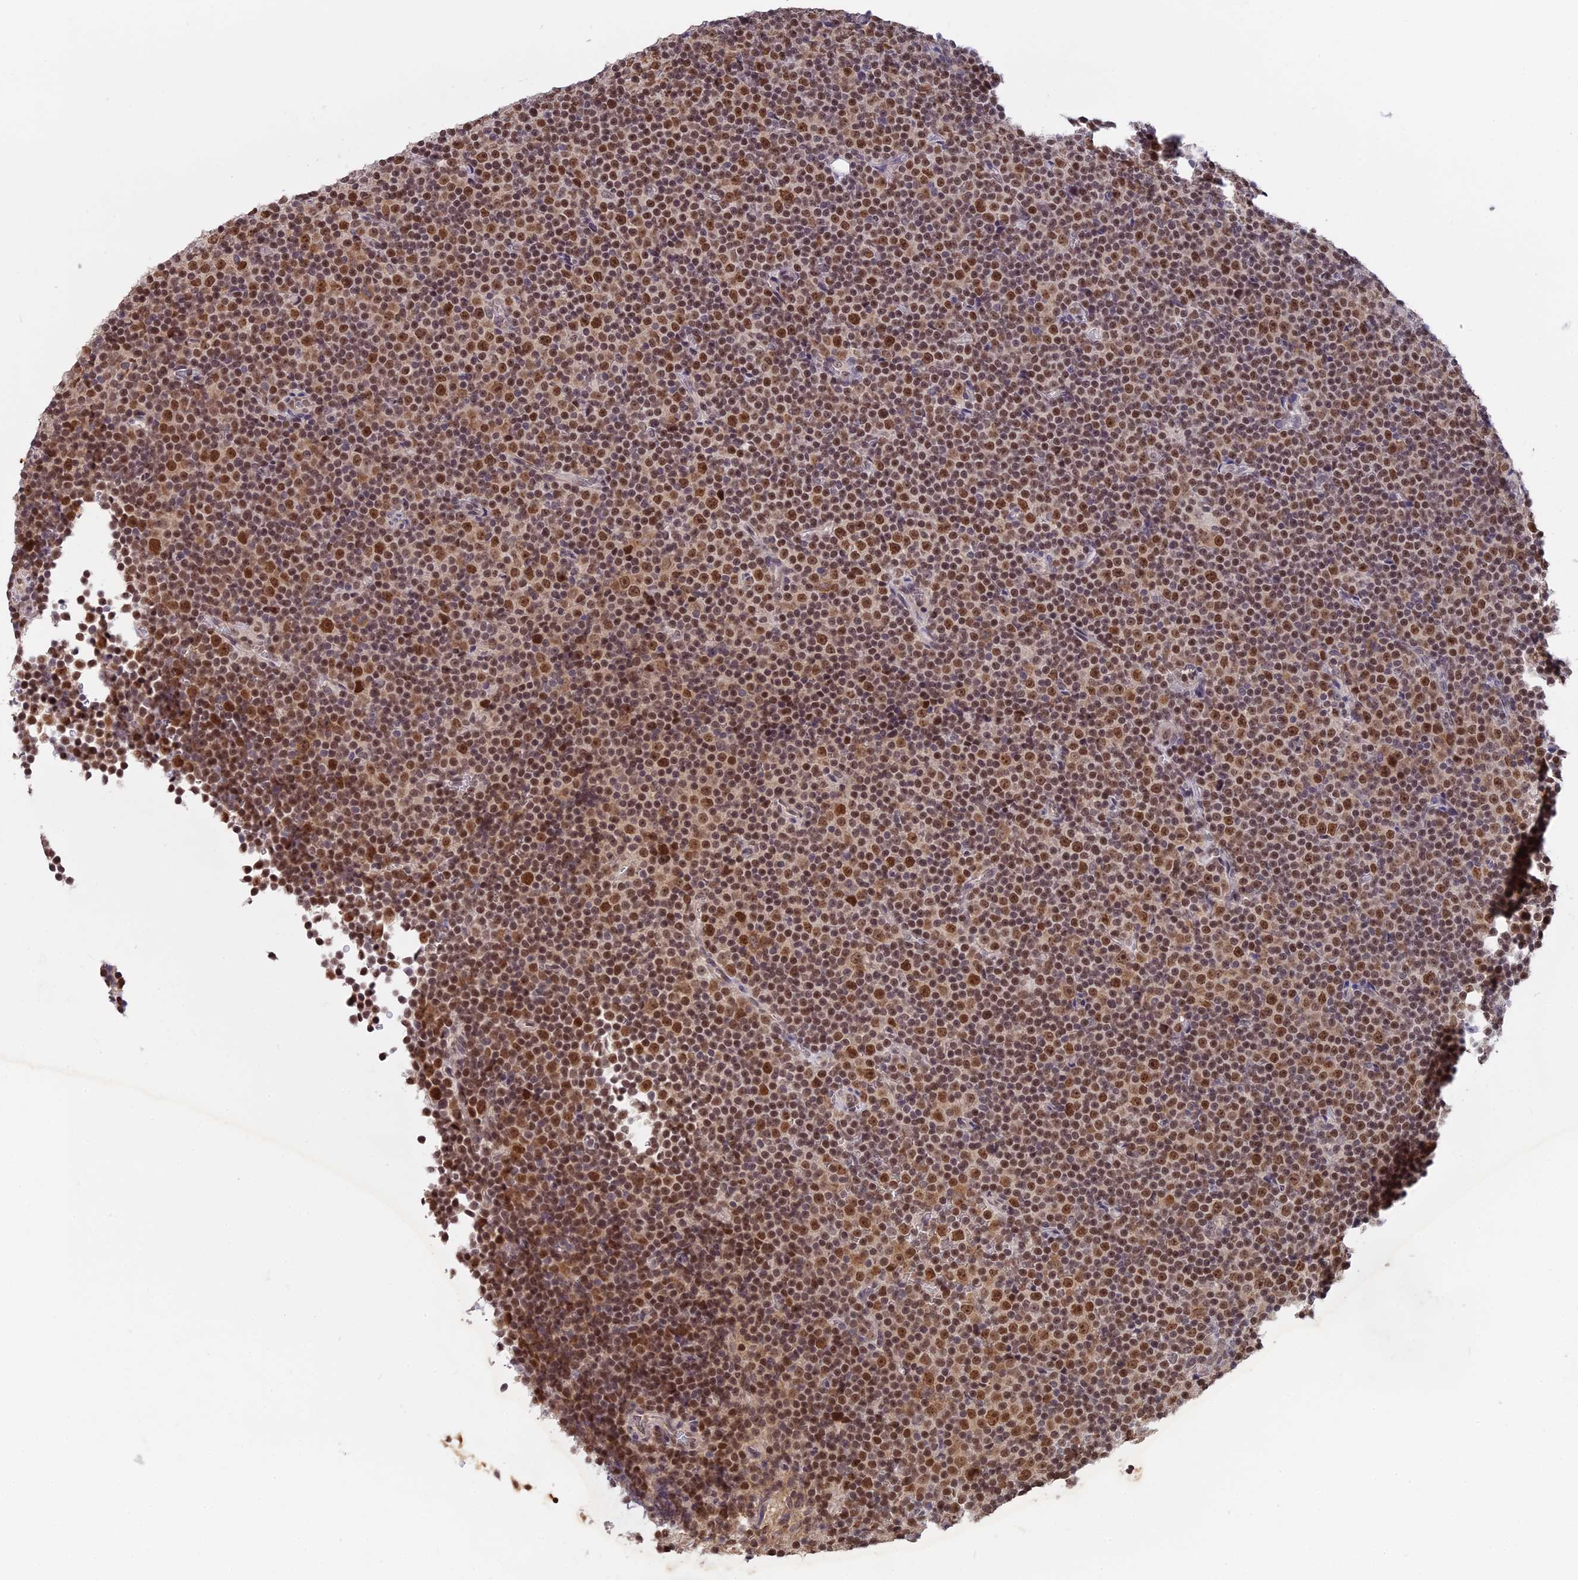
{"staining": {"intensity": "moderate", "quantity": ">75%", "location": "nuclear"}, "tissue": "lymphoma", "cell_type": "Tumor cells", "image_type": "cancer", "snomed": [{"axis": "morphology", "description": "Malignant lymphoma, non-Hodgkin's type, Low grade"}, {"axis": "topography", "description": "Lymph node"}], "caption": "Malignant lymphoma, non-Hodgkin's type (low-grade) tissue reveals moderate nuclear expression in about >75% of tumor cells, visualized by immunohistochemistry.", "gene": "RFC5", "patient": {"sex": "female", "age": 67}}